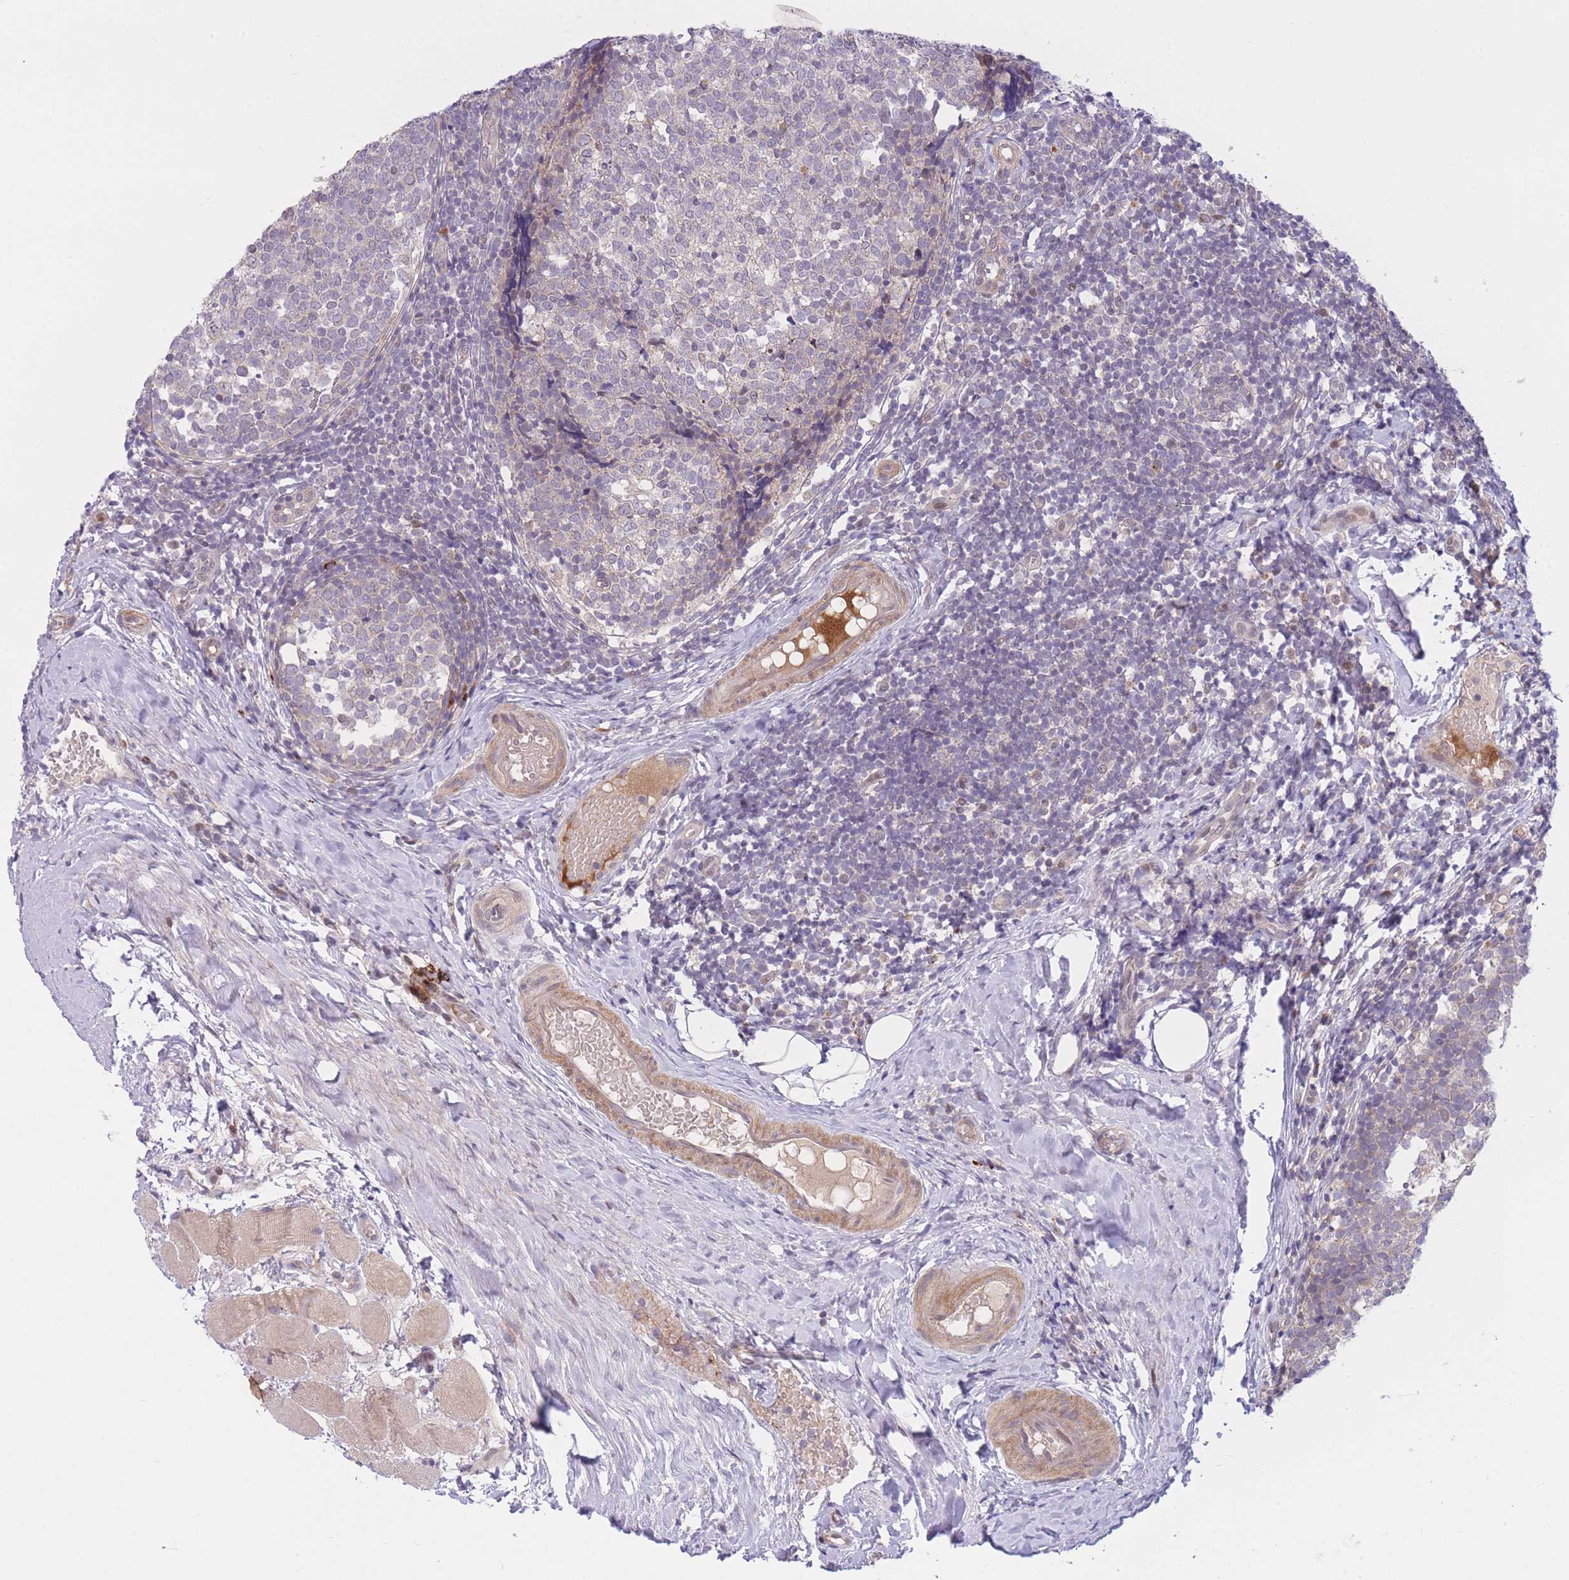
{"staining": {"intensity": "negative", "quantity": "none", "location": "none"}, "tissue": "tonsil", "cell_type": "Germinal center cells", "image_type": "normal", "snomed": [{"axis": "morphology", "description": "Normal tissue, NOS"}, {"axis": "topography", "description": "Tonsil"}], "caption": "Immunohistochemistry histopathology image of benign human tonsil stained for a protein (brown), which reveals no expression in germinal center cells. (Brightfield microscopy of DAB (3,3'-diaminobenzidine) immunohistochemistry (IHC) at high magnification).", "gene": "CDC25B", "patient": {"sex": "female", "age": 19}}